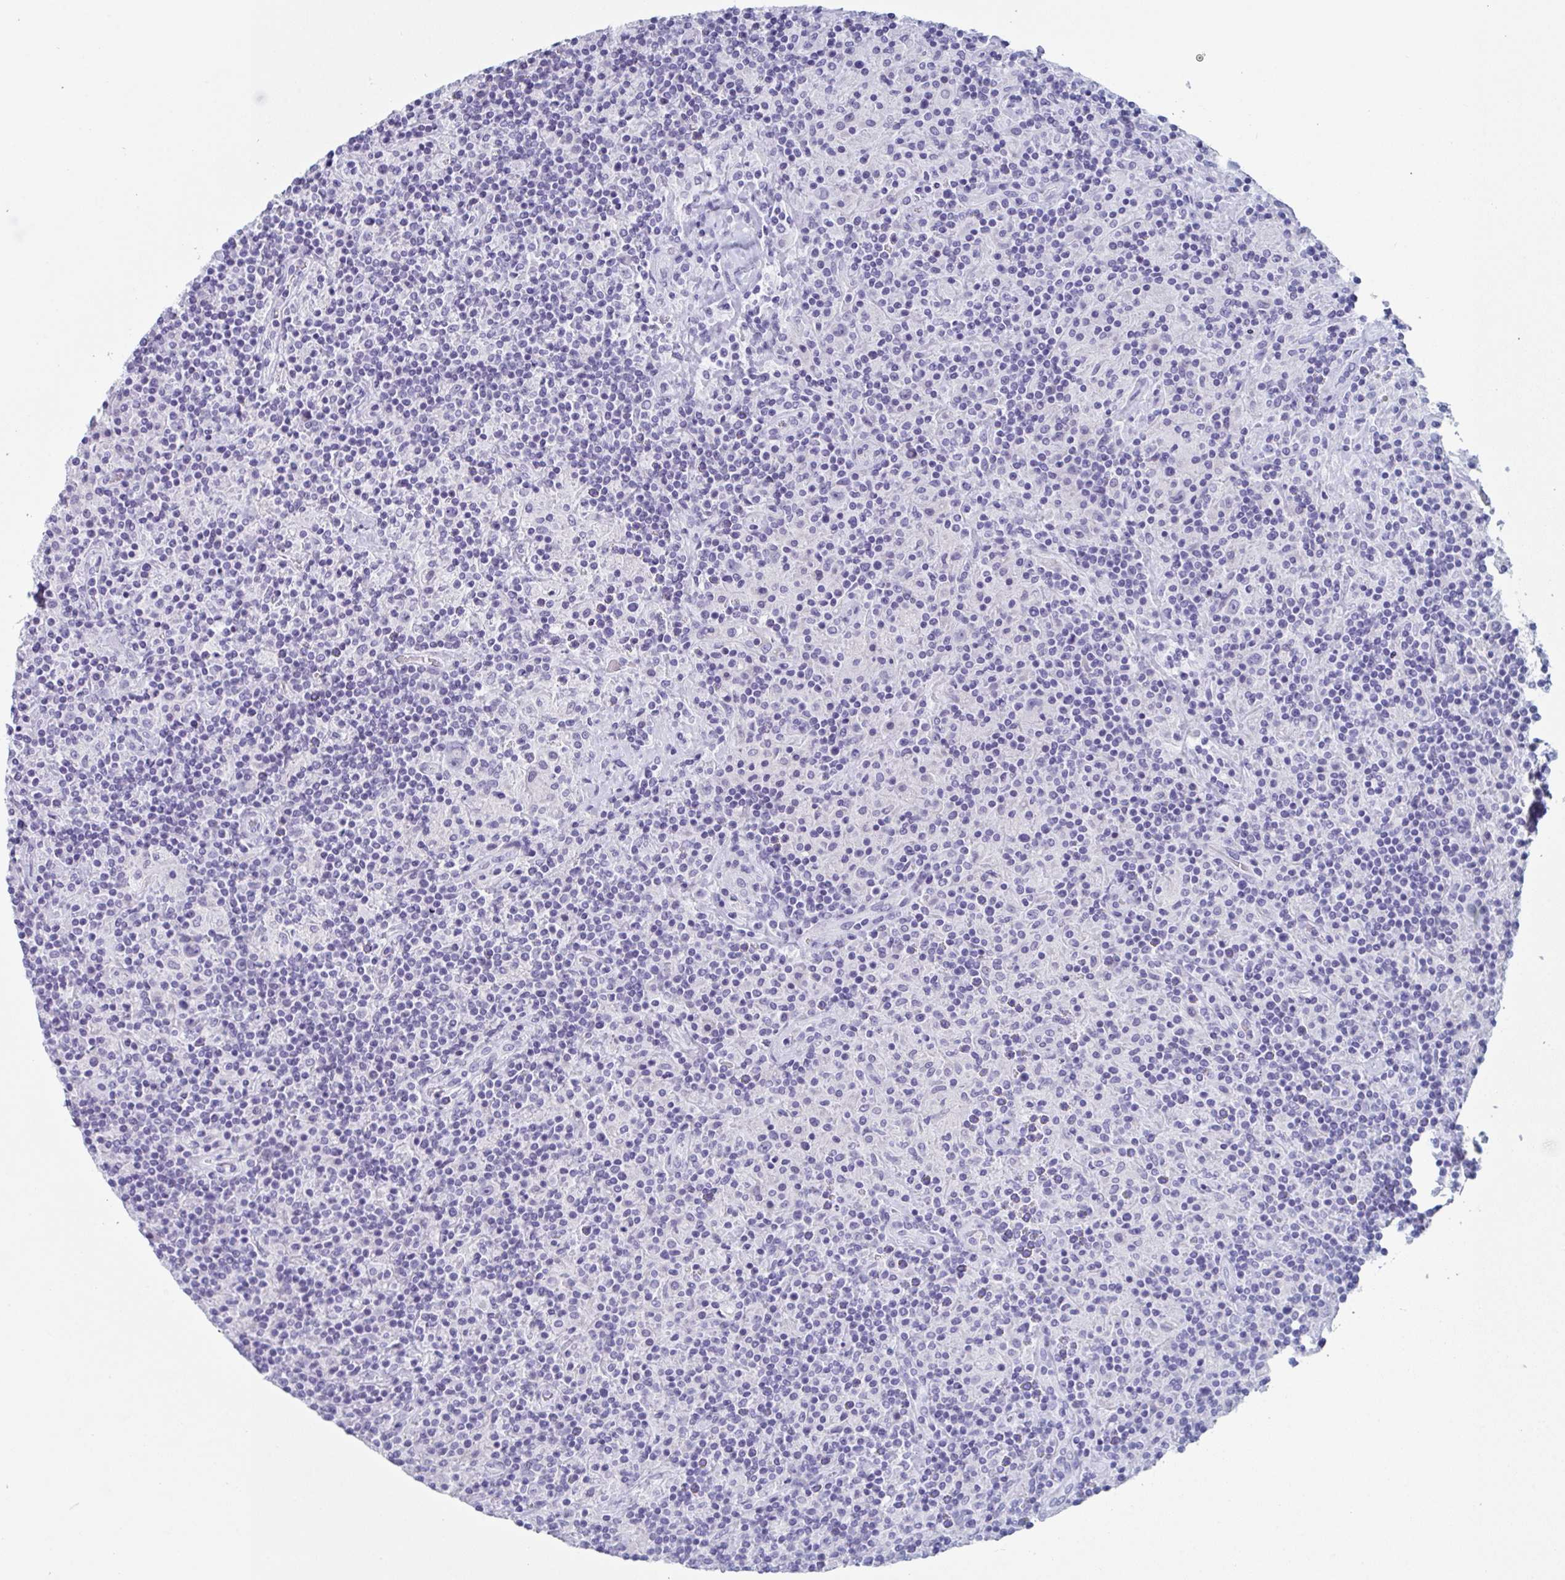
{"staining": {"intensity": "negative", "quantity": "none", "location": "none"}, "tissue": "lymphoma", "cell_type": "Tumor cells", "image_type": "cancer", "snomed": [{"axis": "morphology", "description": "Hodgkin's disease, NOS"}, {"axis": "topography", "description": "Lymph node"}], "caption": "This is a histopathology image of immunohistochemistry (IHC) staining of Hodgkin's disease, which shows no expression in tumor cells.", "gene": "ZPBP", "patient": {"sex": "male", "age": 70}}